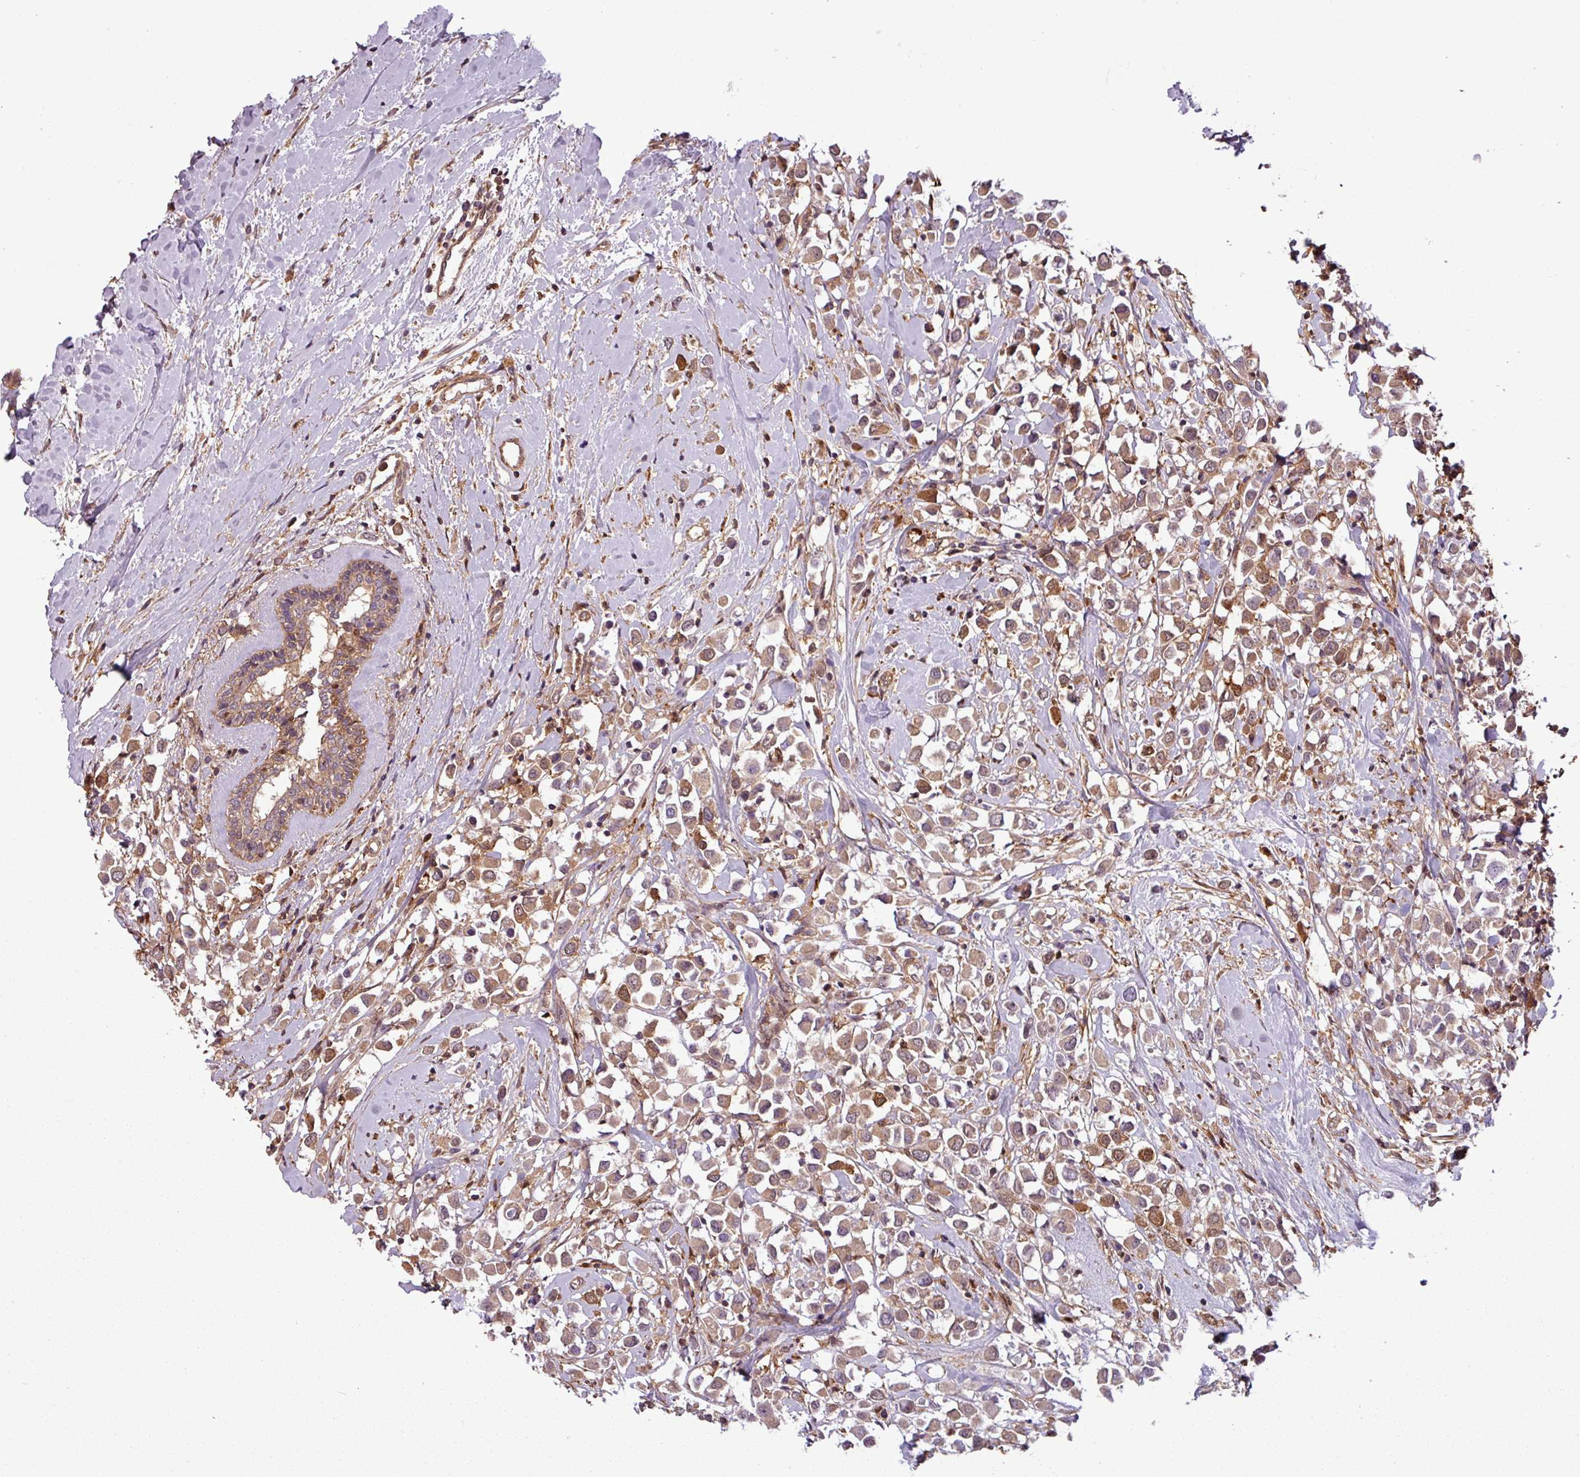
{"staining": {"intensity": "moderate", "quantity": ">75%", "location": "cytoplasmic/membranous"}, "tissue": "breast cancer", "cell_type": "Tumor cells", "image_type": "cancer", "snomed": [{"axis": "morphology", "description": "Duct carcinoma"}, {"axis": "topography", "description": "Breast"}], "caption": "Human breast infiltrating ductal carcinoma stained with a protein marker reveals moderate staining in tumor cells.", "gene": "SH3BGRL", "patient": {"sex": "female", "age": 87}}